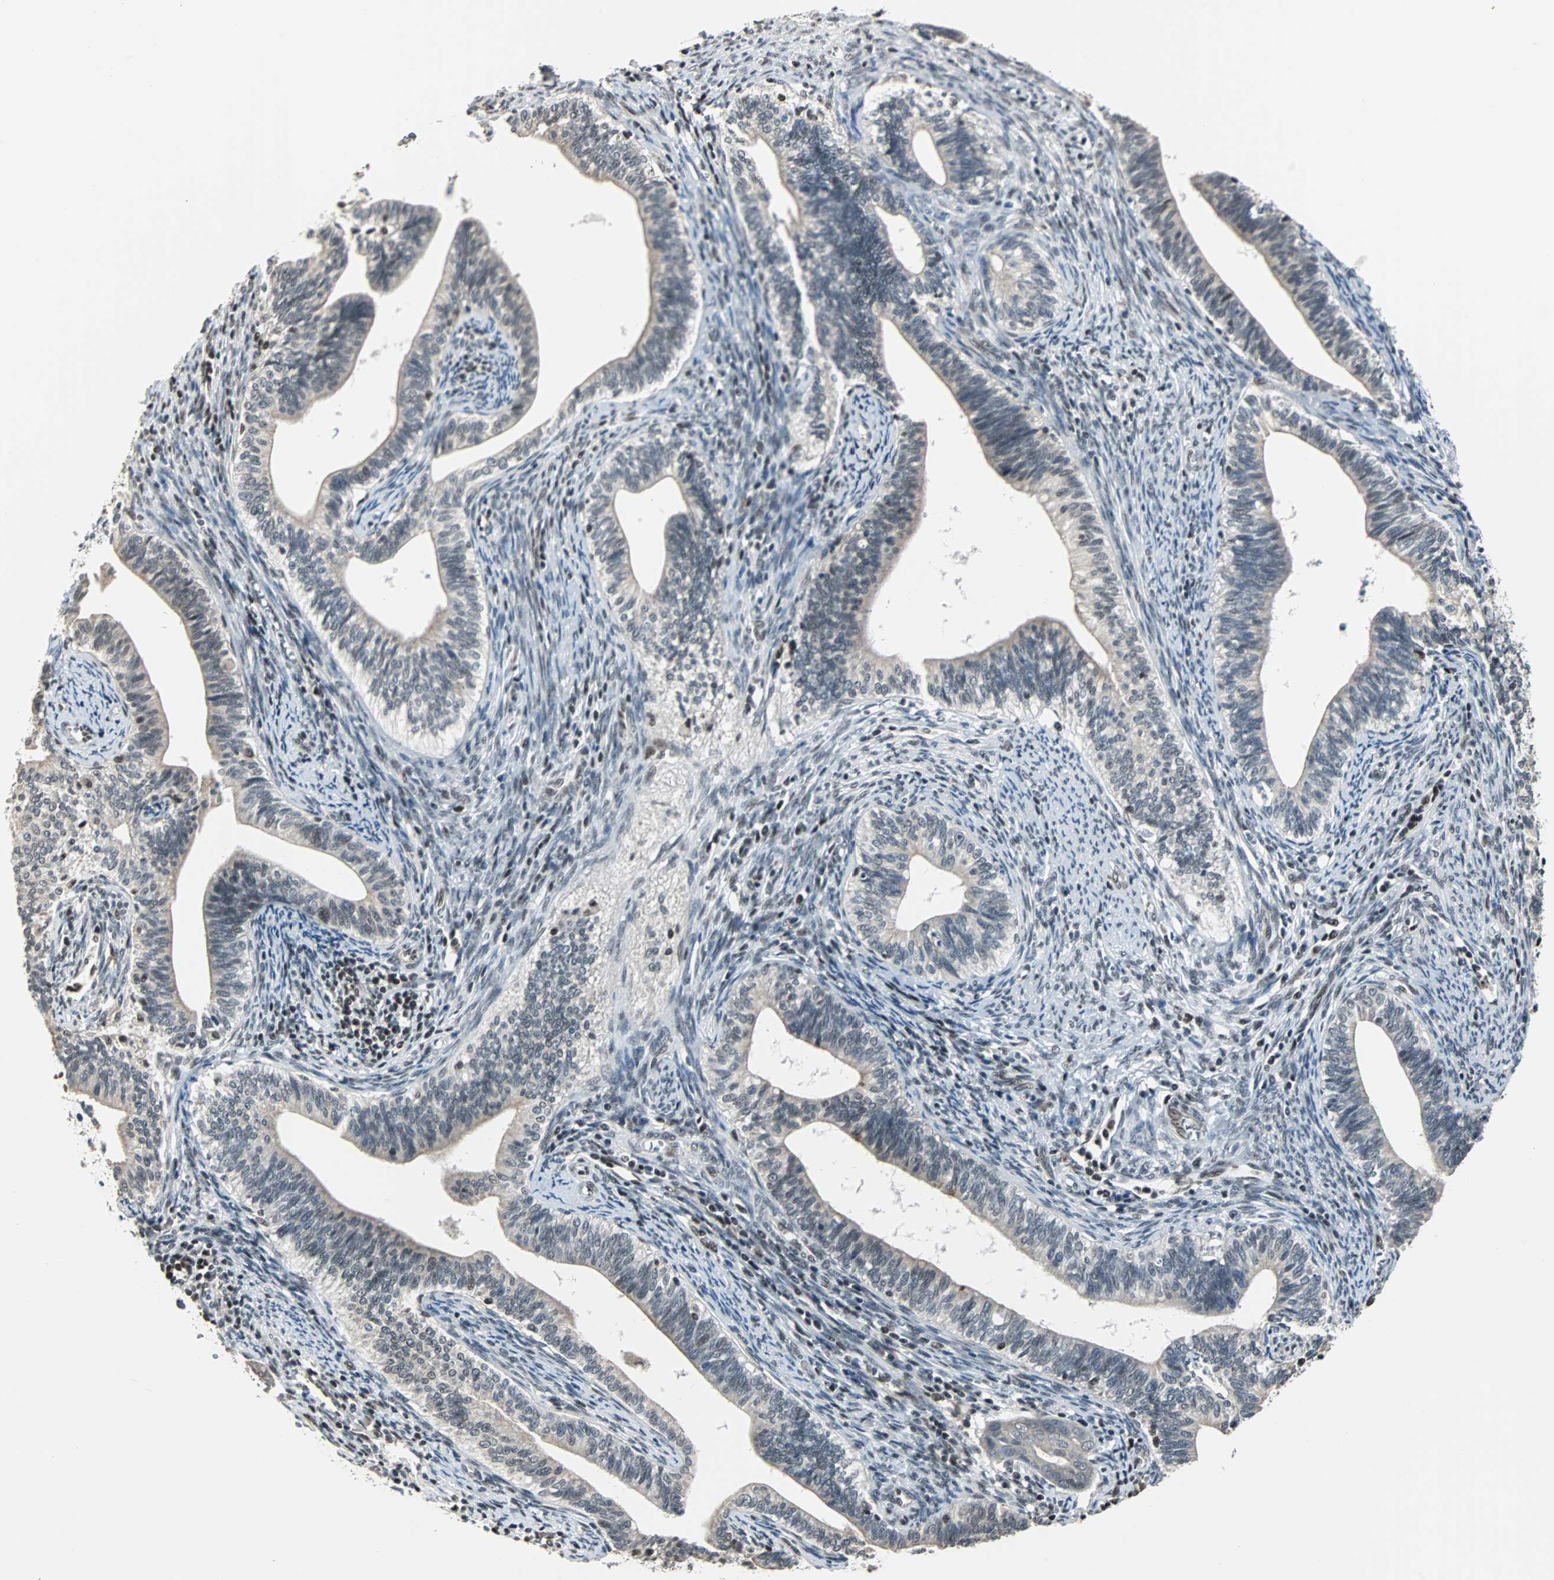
{"staining": {"intensity": "weak", "quantity": "25%-75%", "location": "cytoplasmic/membranous"}, "tissue": "cervical cancer", "cell_type": "Tumor cells", "image_type": "cancer", "snomed": [{"axis": "morphology", "description": "Adenocarcinoma, NOS"}, {"axis": "topography", "description": "Cervix"}], "caption": "A brown stain shows weak cytoplasmic/membranous positivity of a protein in human adenocarcinoma (cervical) tumor cells.", "gene": "TERF2IP", "patient": {"sex": "female", "age": 44}}